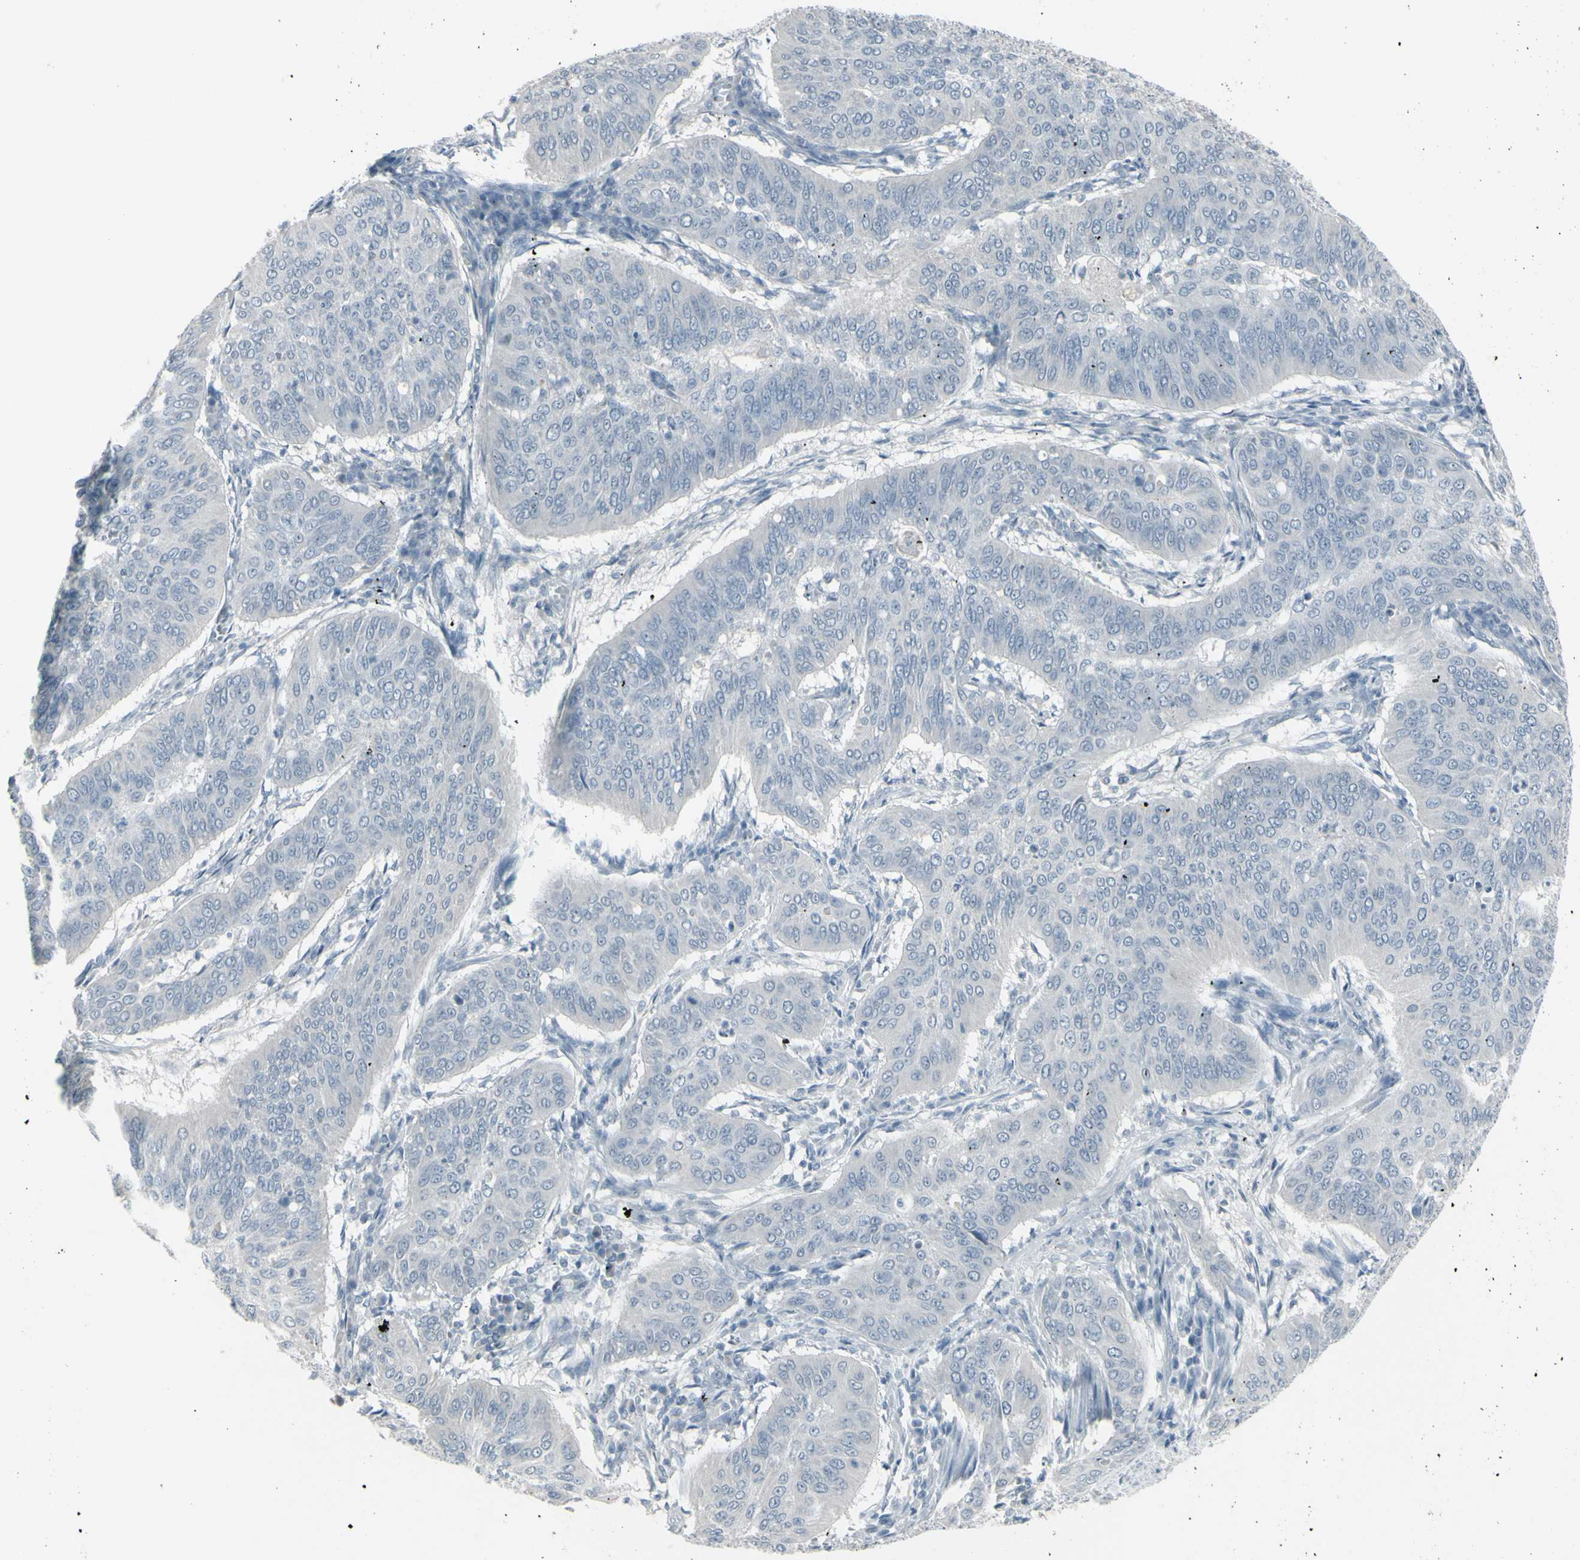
{"staining": {"intensity": "negative", "quantity": "none", "location": "none"}, "tissue": "cervical cancer", "cell_type": "Tumor cells", "image_type": "cancer", "snomed": [{"axis": "morphology", "description": "Normal tissue, NOS"}, {"axis": "morphology", "description": "Squamous cell carcinoma, NOS"}, {"axis": "topography", "description": "Cervix"}], "caption": "High power microscopy histopathology image of an immunohistochemistry image of cervical cancer, revealing no significant expression in tumor cells.", "gene": "RAB3A", "patient": {"sex": "female", "age": 39}}